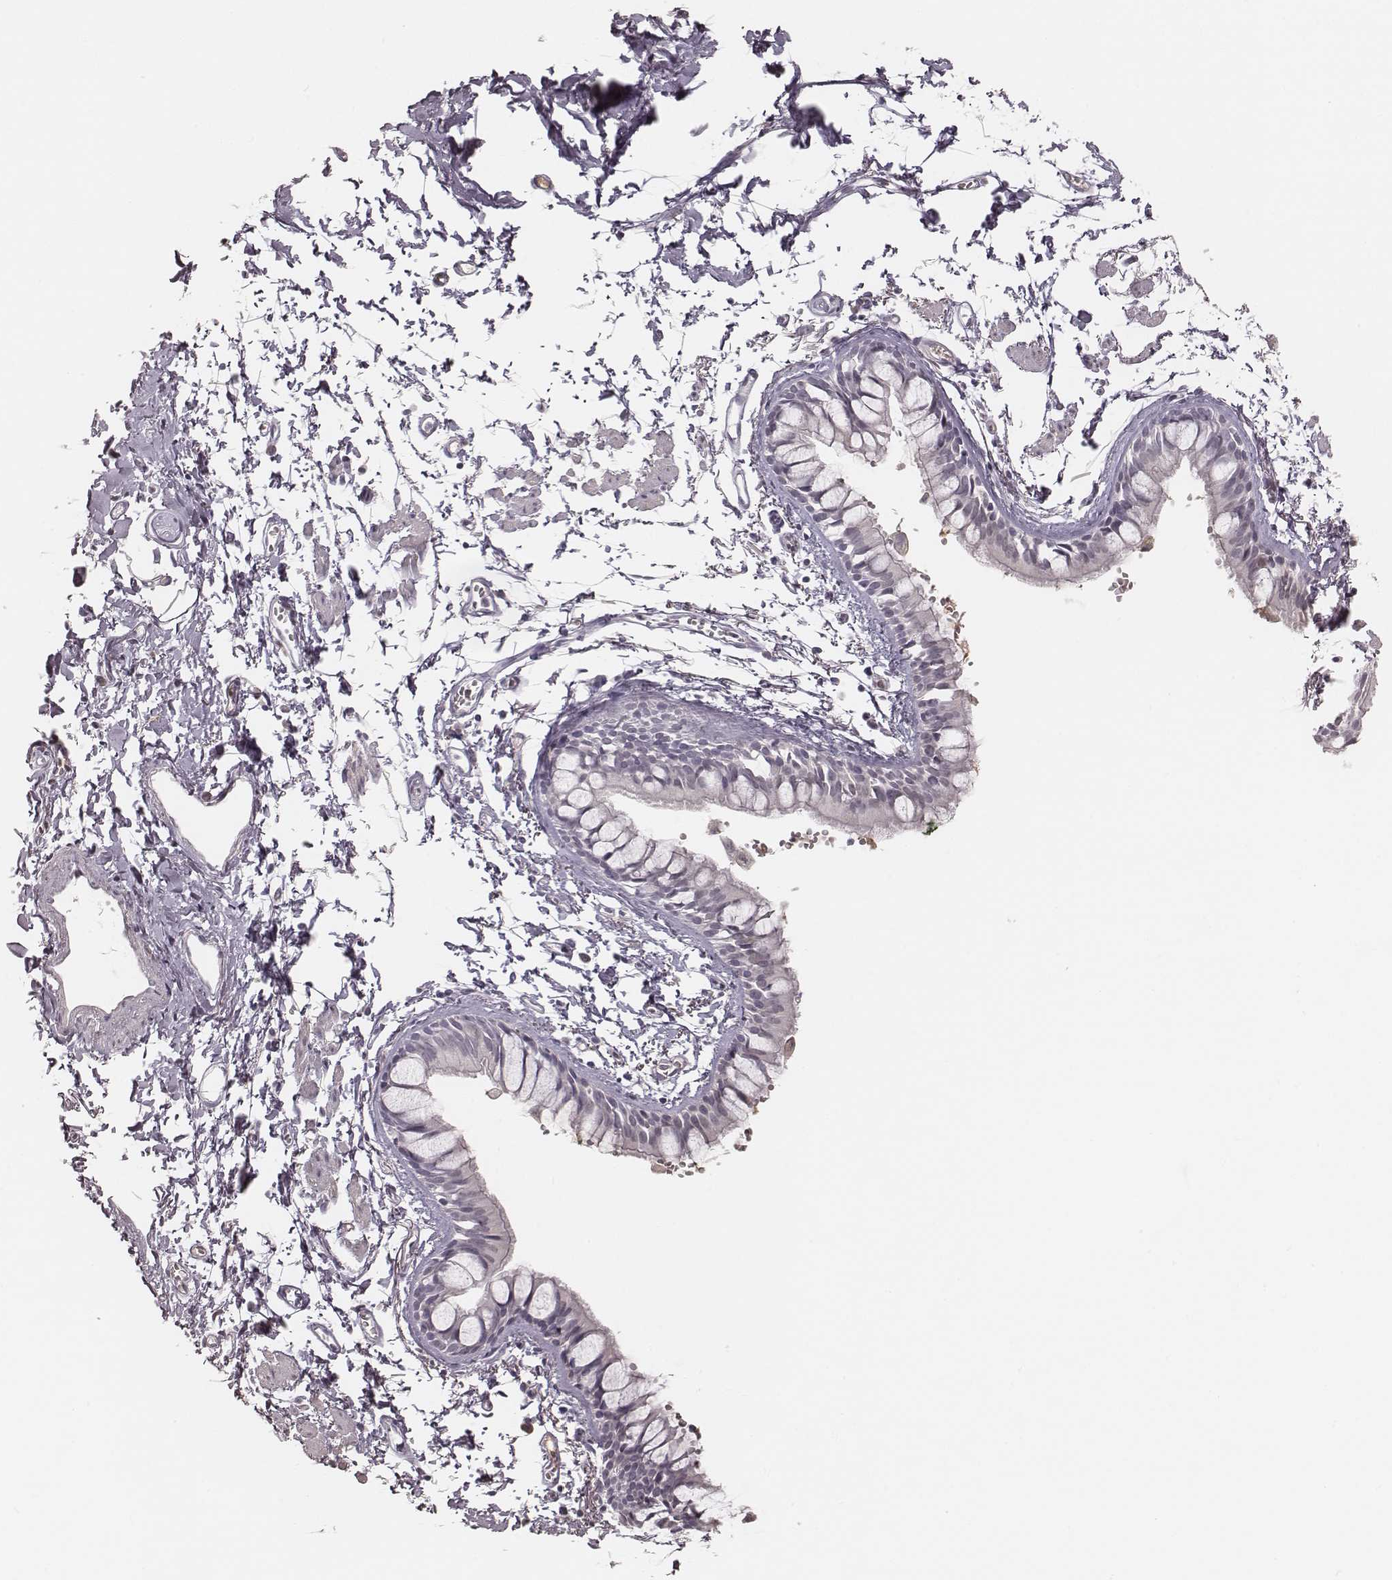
{"staining": {"intensity": "negative", "quantity": "none", "location": "none"}, "tissue": "bronchus", "cell_type": "Respiratory epithelial cells", "image_type": "normal", "snomed": [{"axis": "morphology", "description": "Normal tissue, NOS"}, {"axis": "topography", "description": "Cartilage tissue"}, {"axis": "topography", "description": "Bronchus"}], "caption": "Photomicrograph shows no protein expression in respiratory epithelial cells of benign bronchus. The staining was performed using DAB (3,3'-diaminobenzidine) to visualize the protein expression in brown, while the nuclei were stained in blue with hematoxylin (Magnification: 20x).", "gene": "MSX1", "patient": {"sex": "female", "age": 59}}